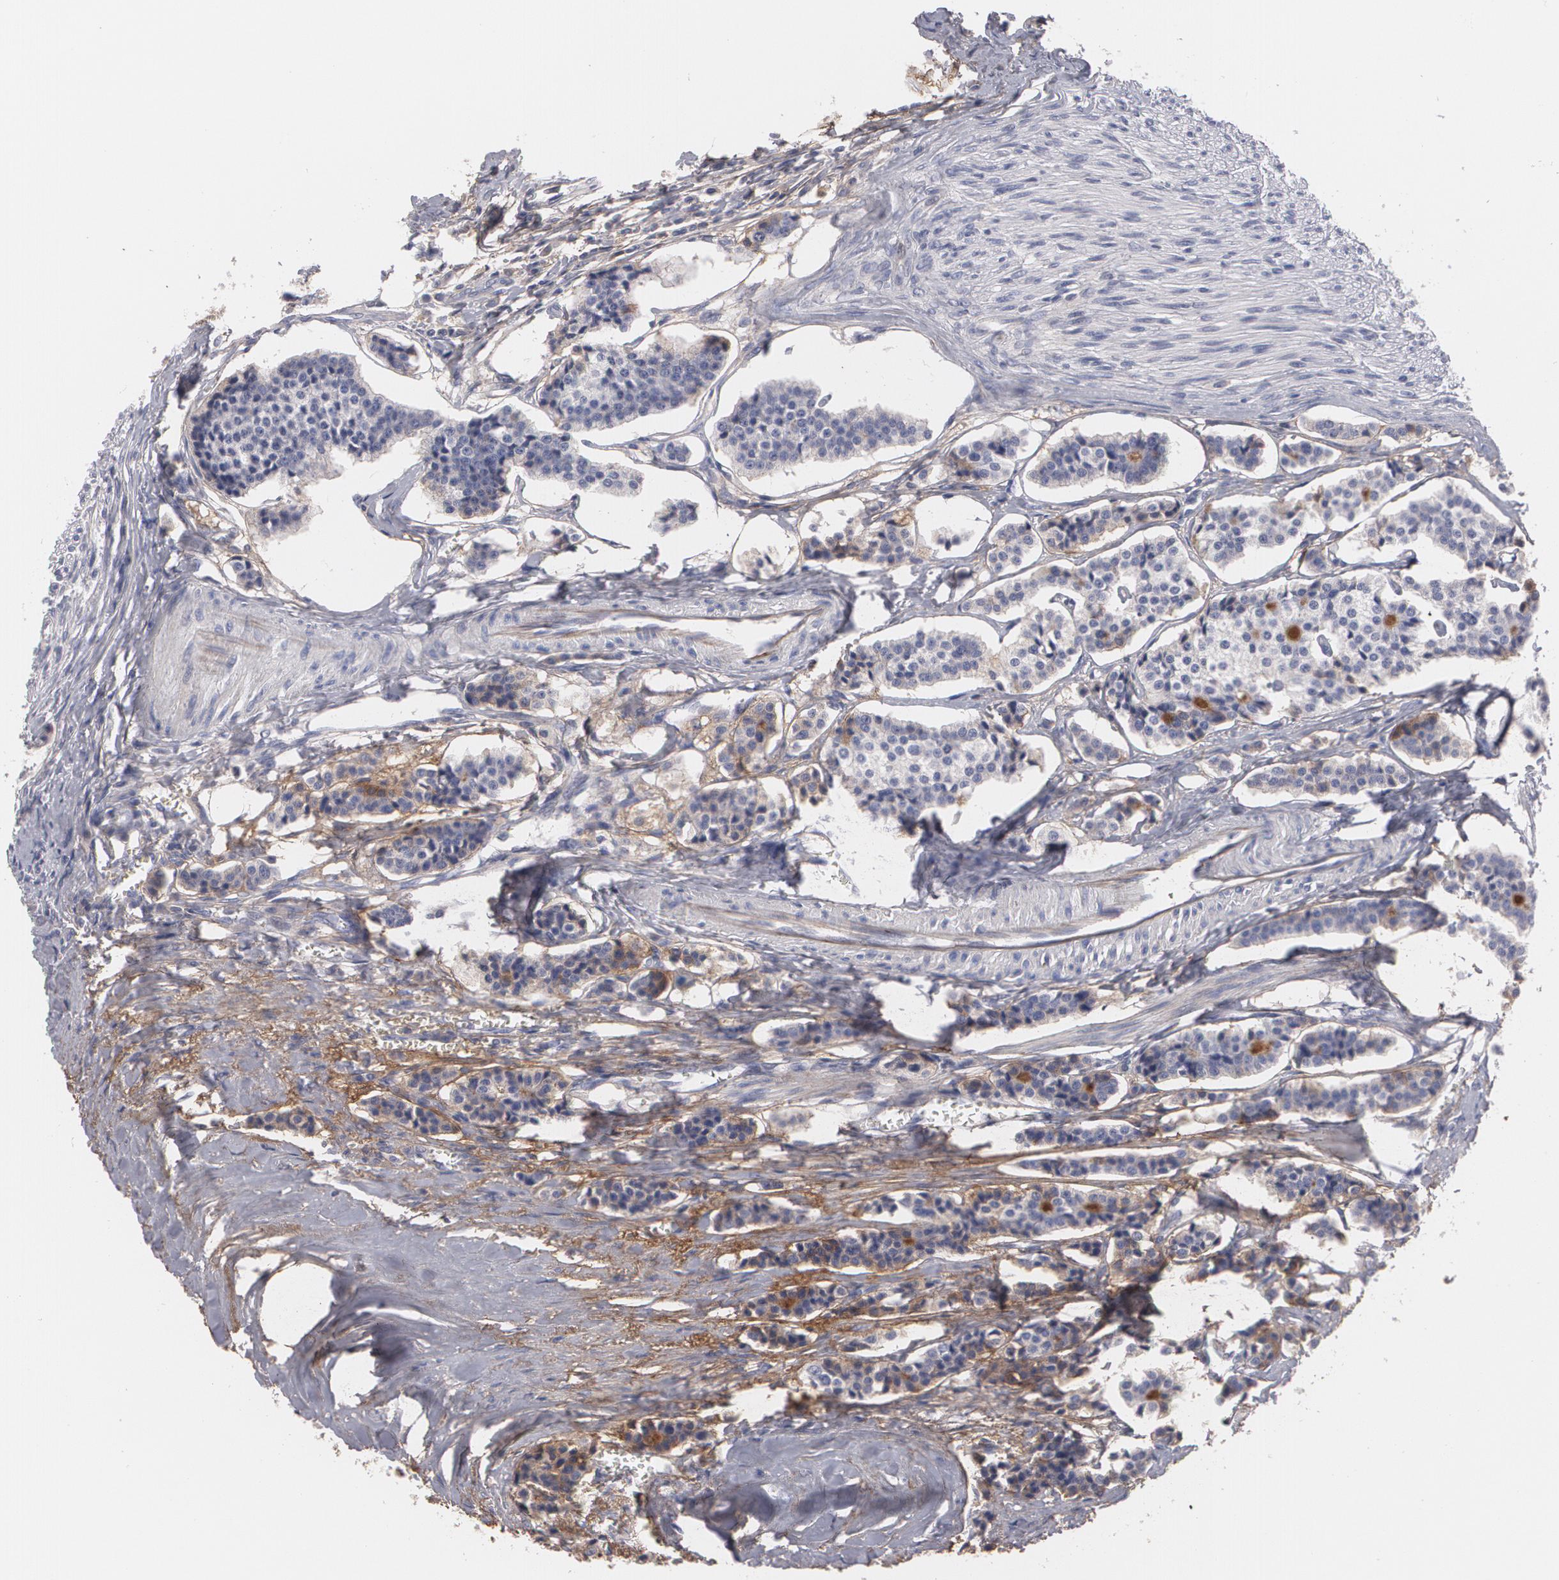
{"staining": {"intensity": "moderate", "quantity": "<25%", "location": "cytoplasmic/membranous"}, "tissue": "carcinoid", "cell_type": "Tumor cells", "image_type": "cancer", "snomed": [{"axis": "morphology", "description": "Carcinoid, malignant, NOS"}, {"axis": "topography", "description": "Small intestine"}], "caption": "This is an image of immunohistochemistry (IHC) staining of carcinoid, which shows moderate positivity in the cytoplasmic/membranous of tumor cells.", "gene": "FBLN1", "patient": {"sex": "male", "age": 63}}